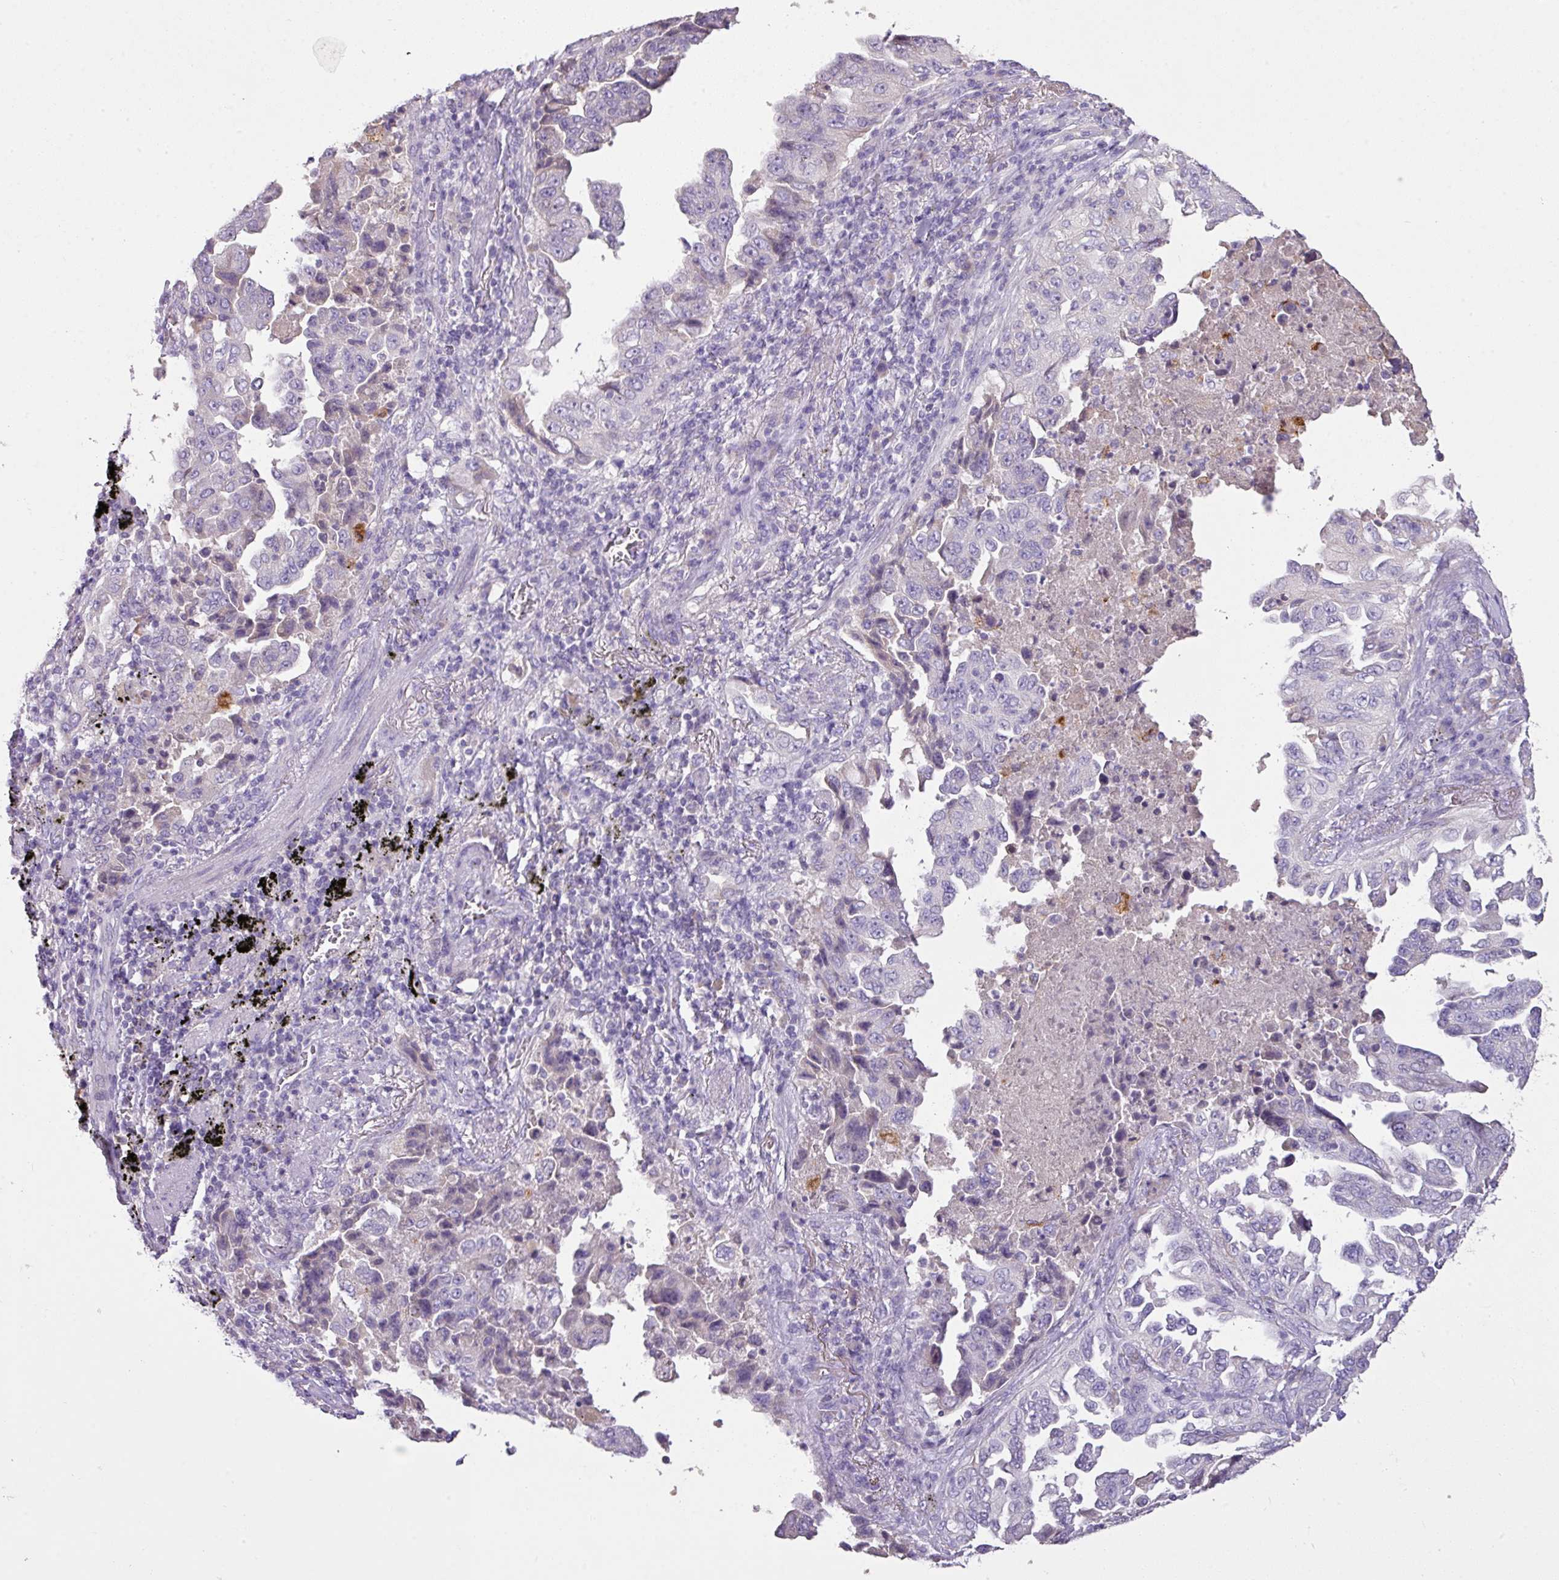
{"staining": {"intensity": "negative", "quantity": "none", "location": "none"}, "tissue": "lung cancer", "cell_type": "Tumor cells", "image_type": "cancer", "snomed": [{"axis": "morphology", "description": "Adenocarcinoma, NOS"}, {"axis": "topography", "description": "Lung"}], "caption": "Immunohistochemistry image of lung cancer stained for a protein (brown), which reveals no positivity in tumor cells.", "gene": "OR6C6", "patient": {"sex": "female", "age": 51}}